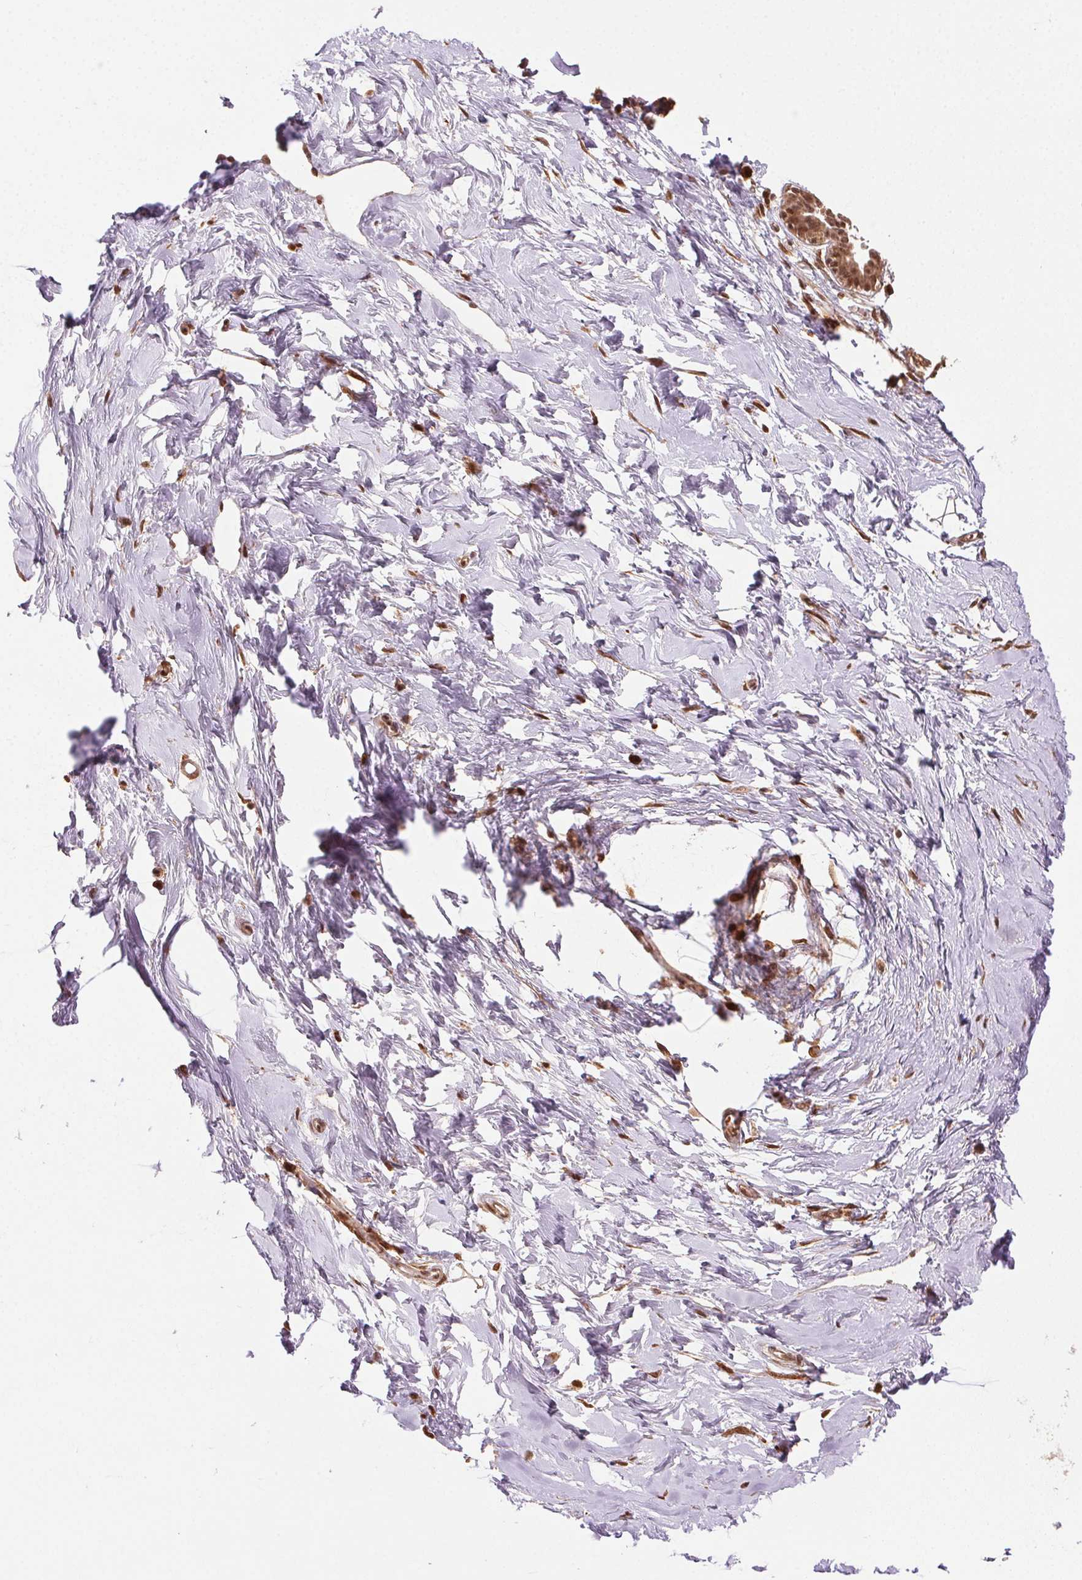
{"staining": {"intensity": "negative", "quantity": "none", "location": "none"}, "tissue": "breast", "cell_type": "Adipocytes", "image_type": "normal", "snomed": [{"axis": "morphology", "description": "Normal tissue, NOS"}, {"axis": "topography", "description": "Breast"}], "caption": "Immunohistochemistry (IHC) histopathology image of unremarkable human breast stained for a protein (brown), which shows no positivity in adipocytes.", "gene": "TREML4", "patient": {"sex": "female", "age": 45}}